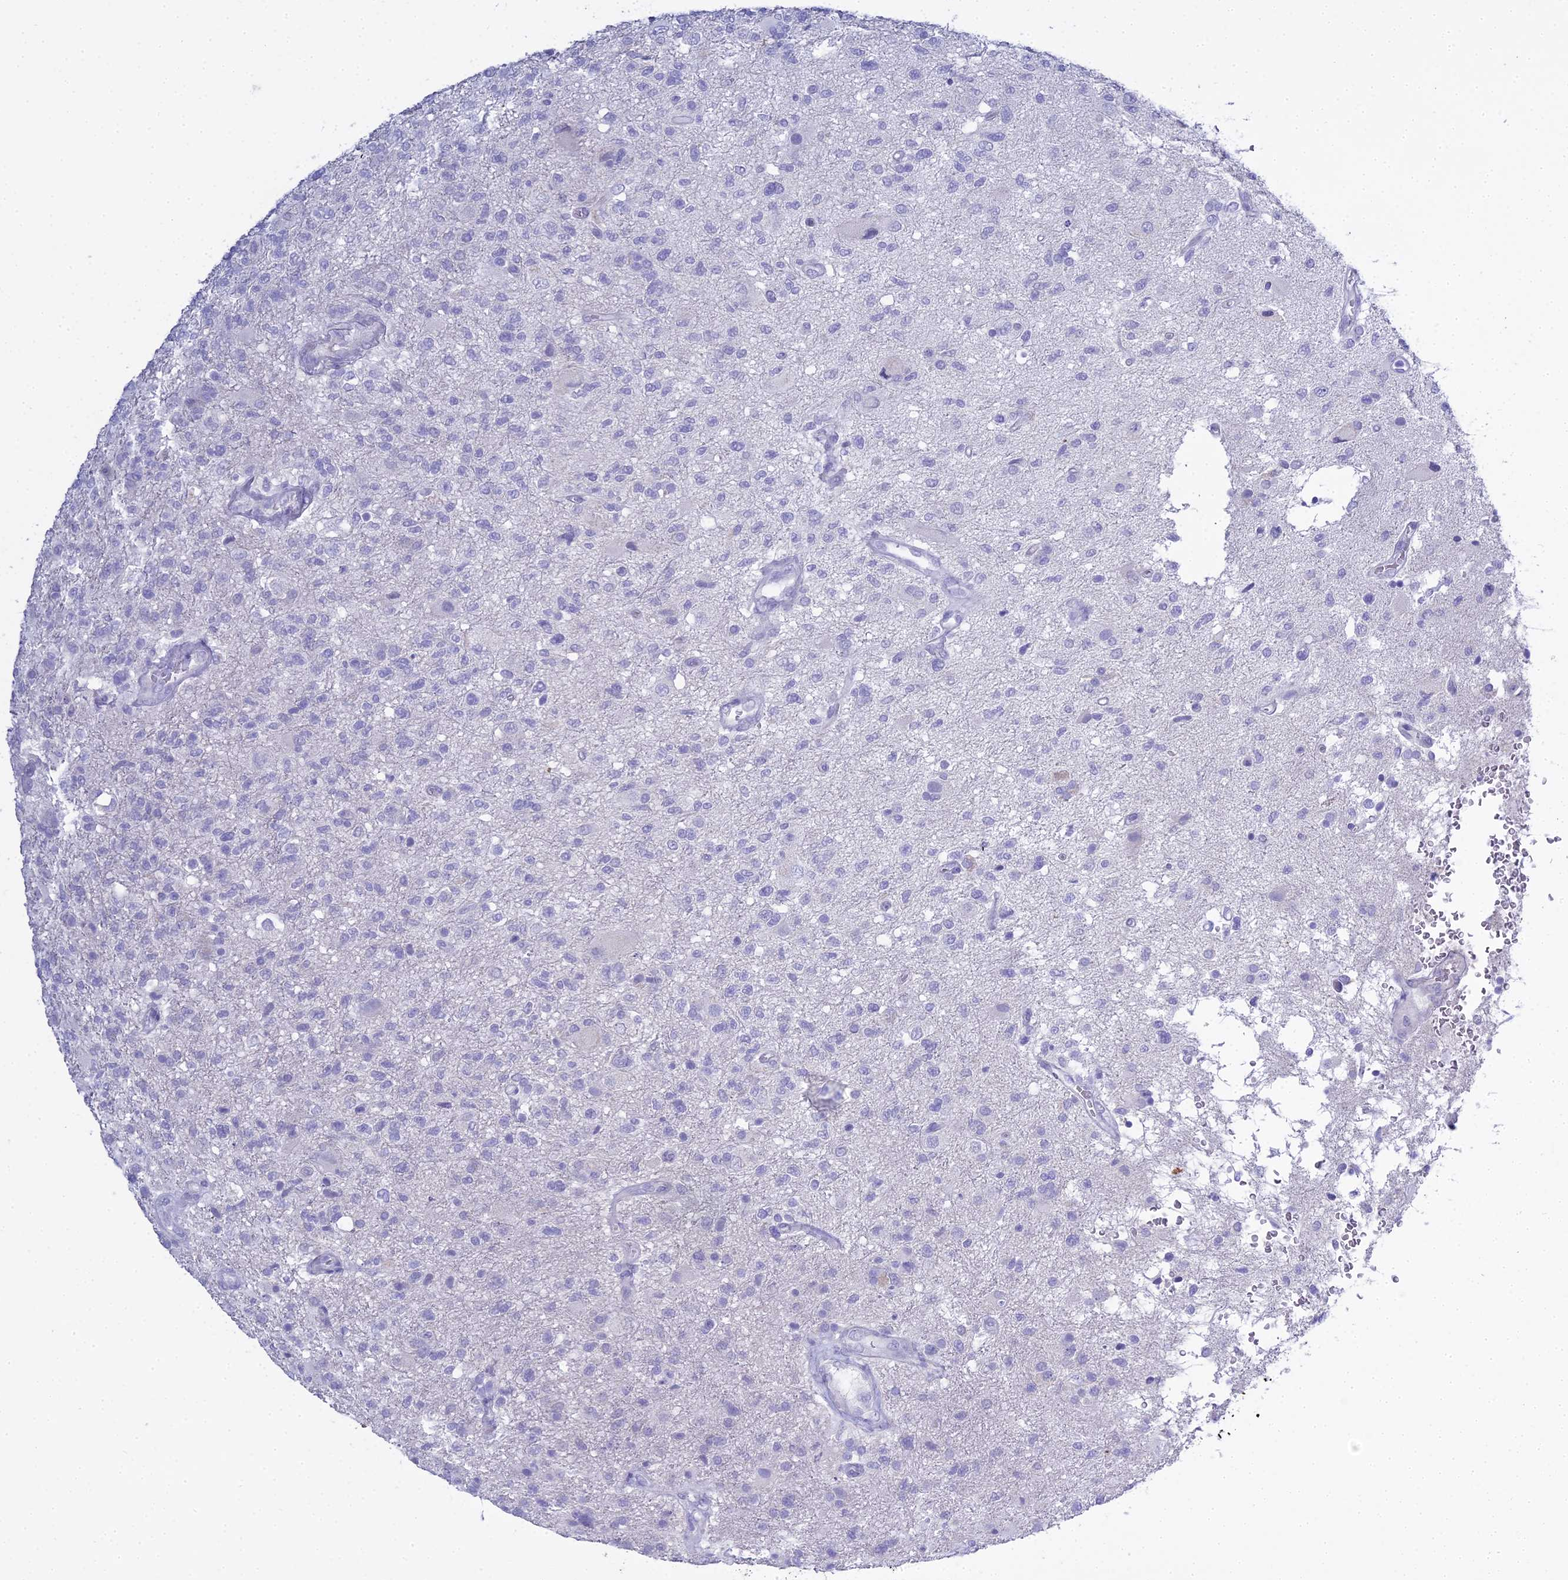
{"staining": {"intensity": "negative", "quantity": "none", "location": "none"}, "tissue": "glioma", "cell_type": "Tumor cells", "image_type": "cancer", "snomed": [{"axis": "morphology", "description": "Glioma, malignant, High grade"}, {"axis": "topography", "description": "Brain"}], "caption": "The micrograph exhibits no significant staining in tumor cells of glioma. (Immunohistochemistry, brightfield microscopy, high magnification).", "gene": "S100A7", "patient": {"sex": "male", "age": 56}}